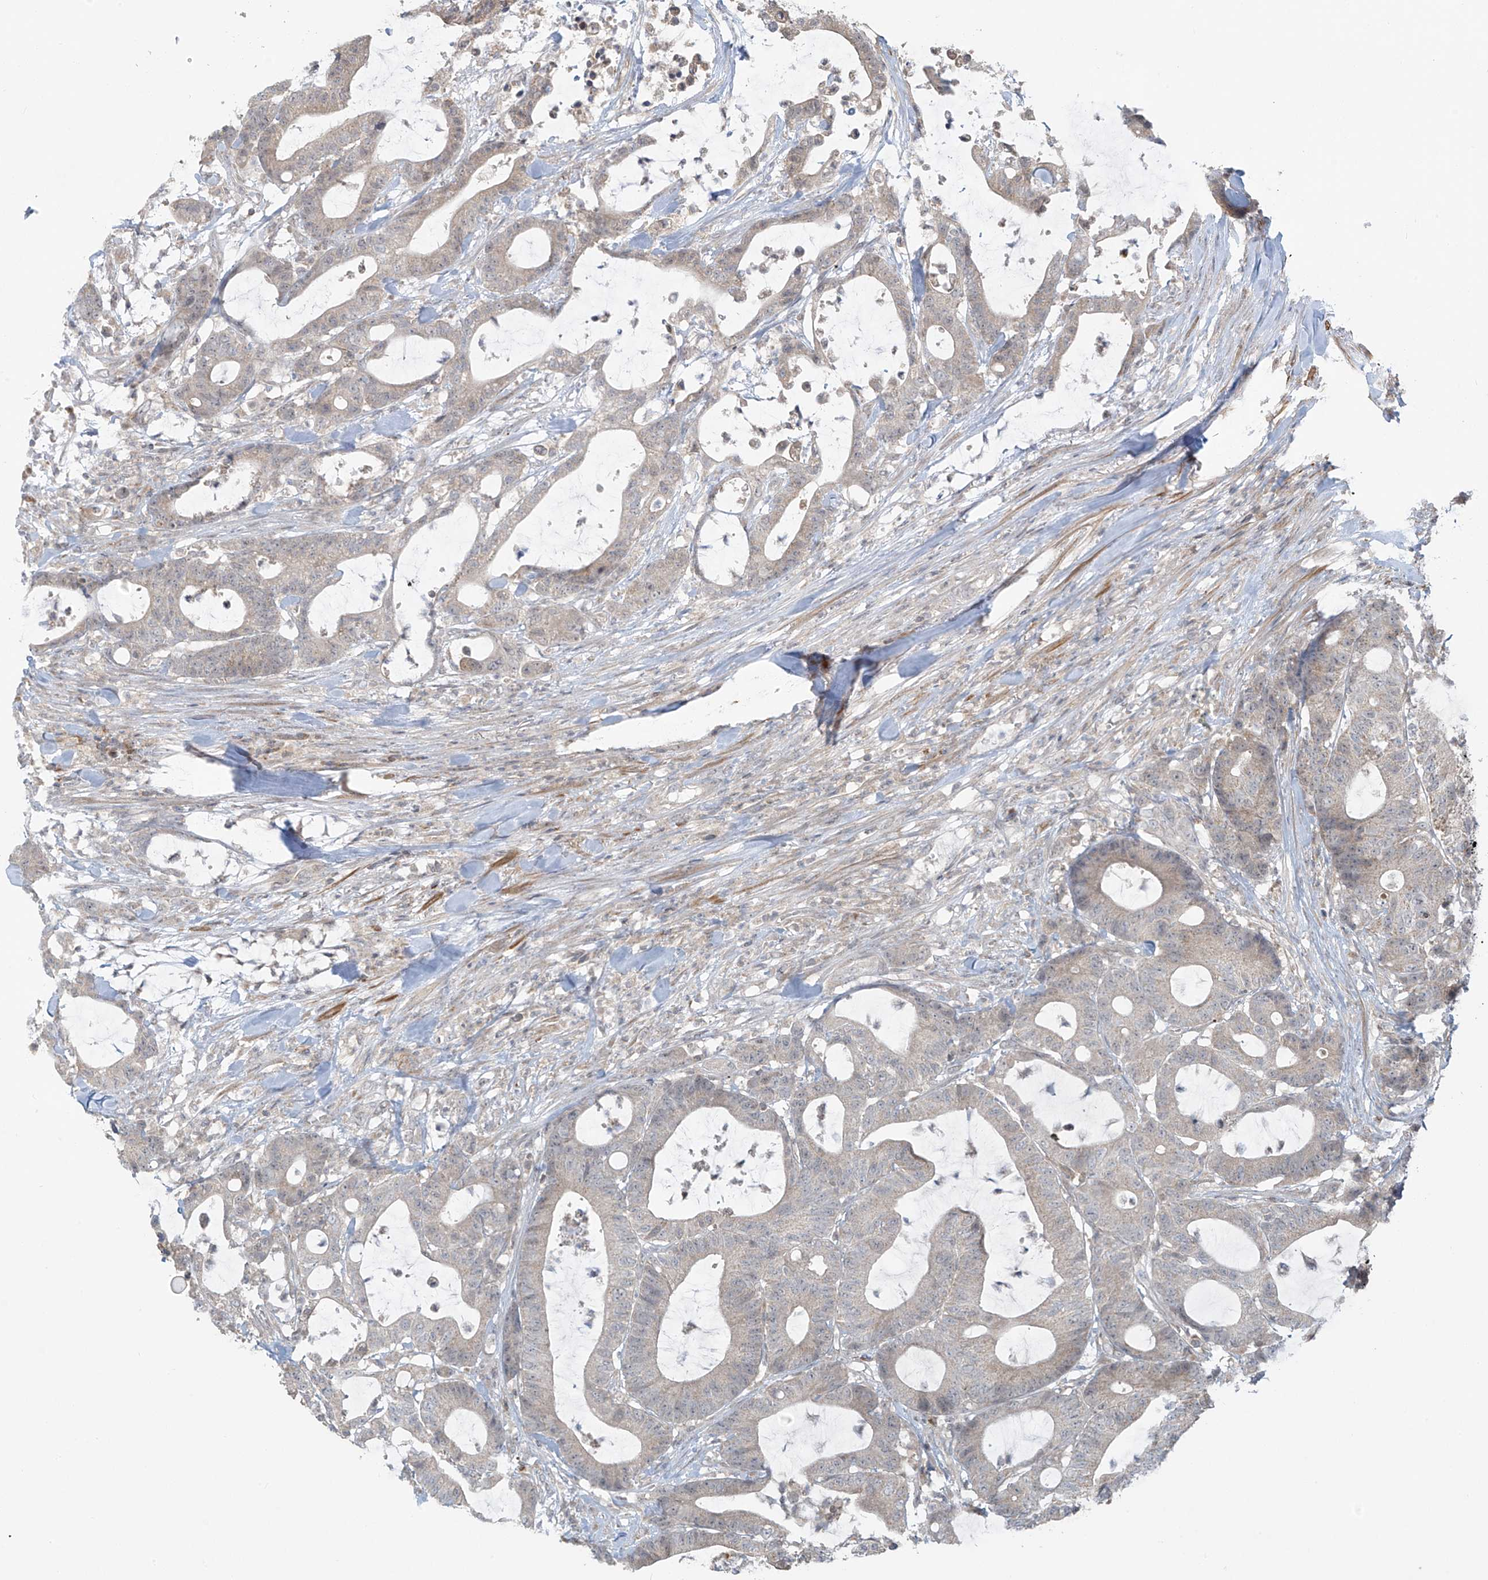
{"staining": {"intensity": "negative", "quantity": "none", "location": "none"}, "tissue": "colorectal cancer", "cell_type": "Tumor cells", "image_type": "cancer", "snomed": [{"axis": "morphology", "description": "Adenocarcinoma, NOS"}, {"axis": "topography", "description": "Colon"}], "caption": "Tumor cells are negative for protein expression in human adenocarcinoma (colorectal).", "gene": "HDDC2", "patient": {"sex": "female", "age": 84}}